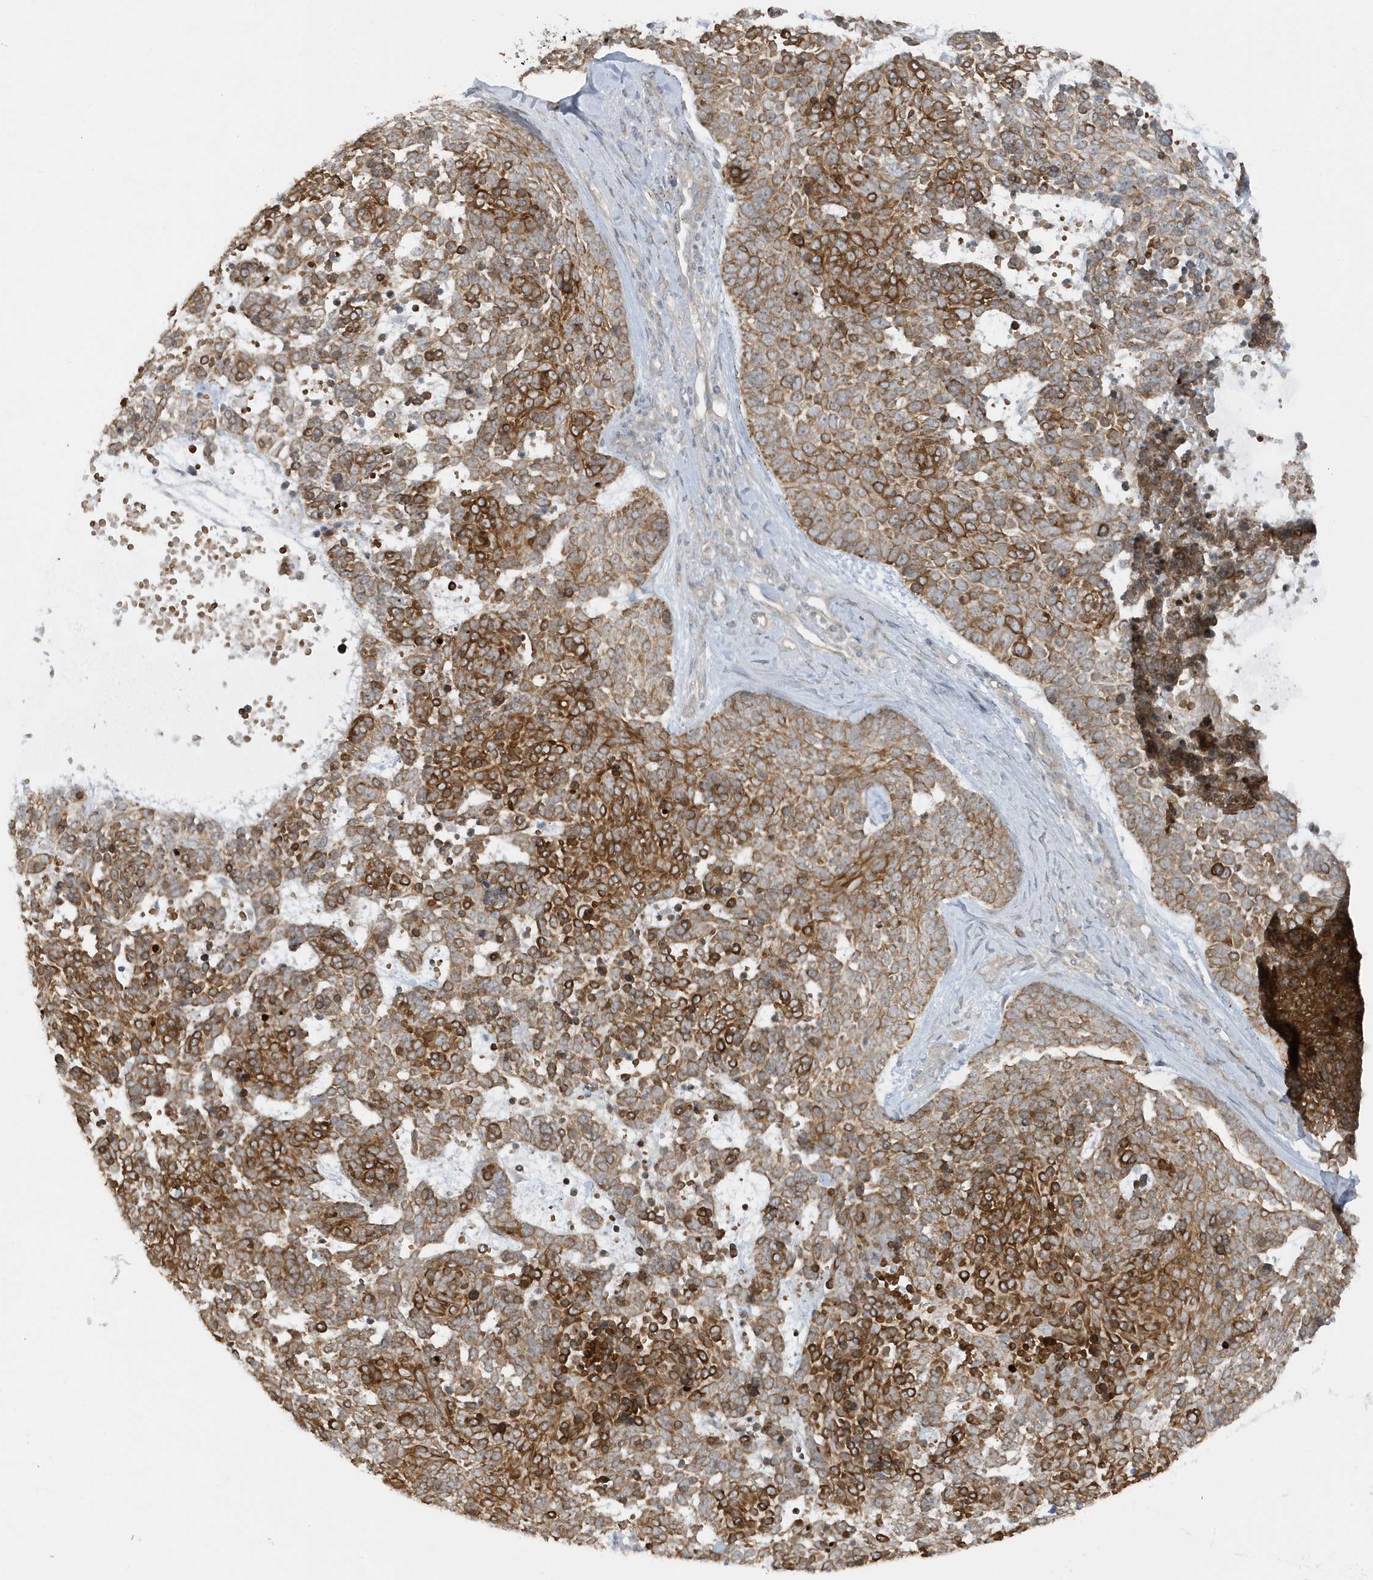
{"staining": {"intensity": "moderate", "quantity": ">75%", "location": "cytoplasmic/membranous"}, "tissue": "skin cancer", "cell_type": "Tumor cells", "image_type": "cancer", "snomed": [{"axis": "morphology", "description": "Basal cell carcinoma"}, {"axis": "topography", "description": "Skin"}], "caption": "Protein expression analysis of human skin cancer (basal cell carcinoma) reveals moderate cytoplasmic/membranous staining in approximately >75% of tumor cells.", "gene": "PARD3B", "patient": {"sex": "female", "age": 81}}